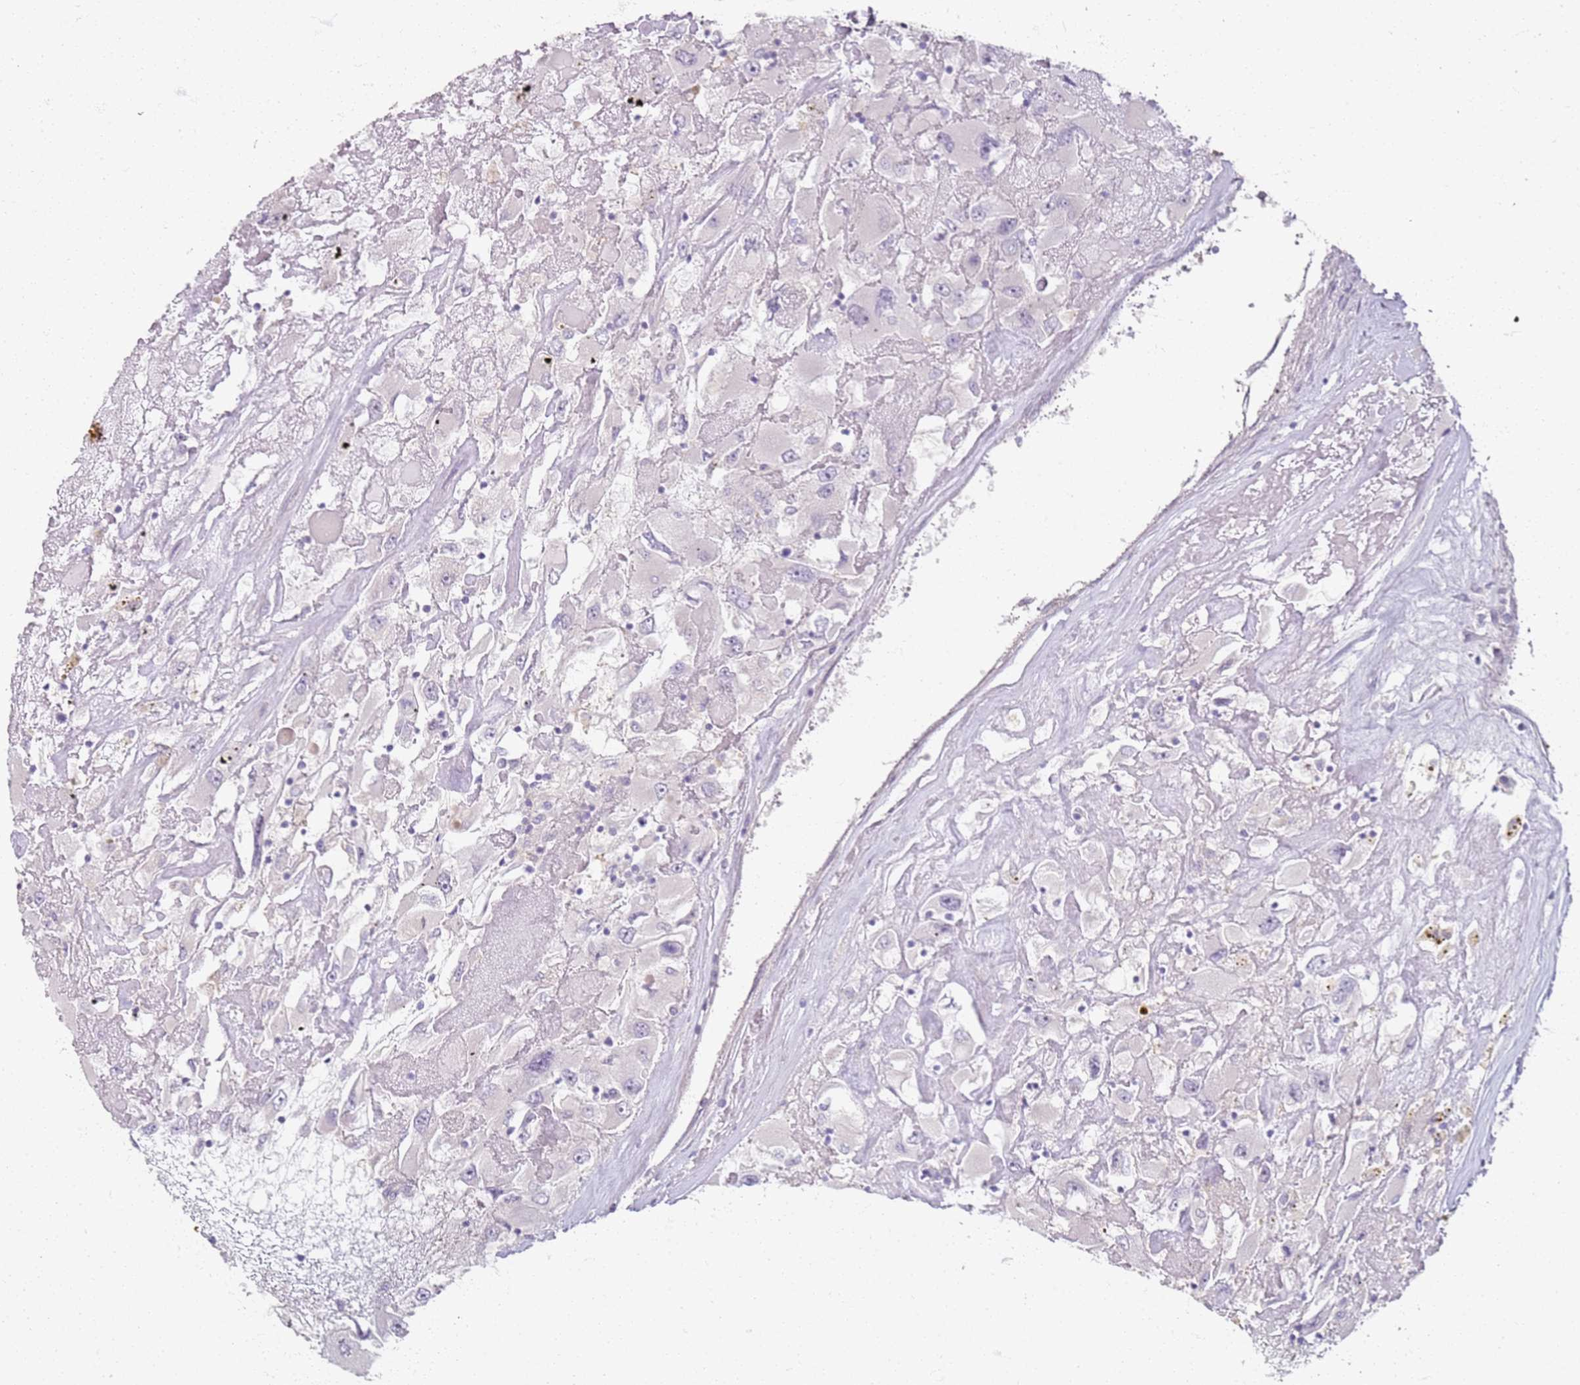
{"staining": {"intensity": "negative", "quantity": "none", "location": "none"}, "tissue": "renal cancer", "cell_type": "Tumor cells", "image_type": "cancer", "snomed": [{"axis": "morphology", "description": "Adenocarcinoma, NOS"}, {"axis": "topography", "description": "Kidney"}], "caption": "IHC photomicrograph of neoplastic tissue: renal cancer stained with DAB (3,3'-diaminobenzidine) shows no significant protein staining in tumor cells.", "gene": "CD40LG", "patient": {"sex": "female", "age": 52}}